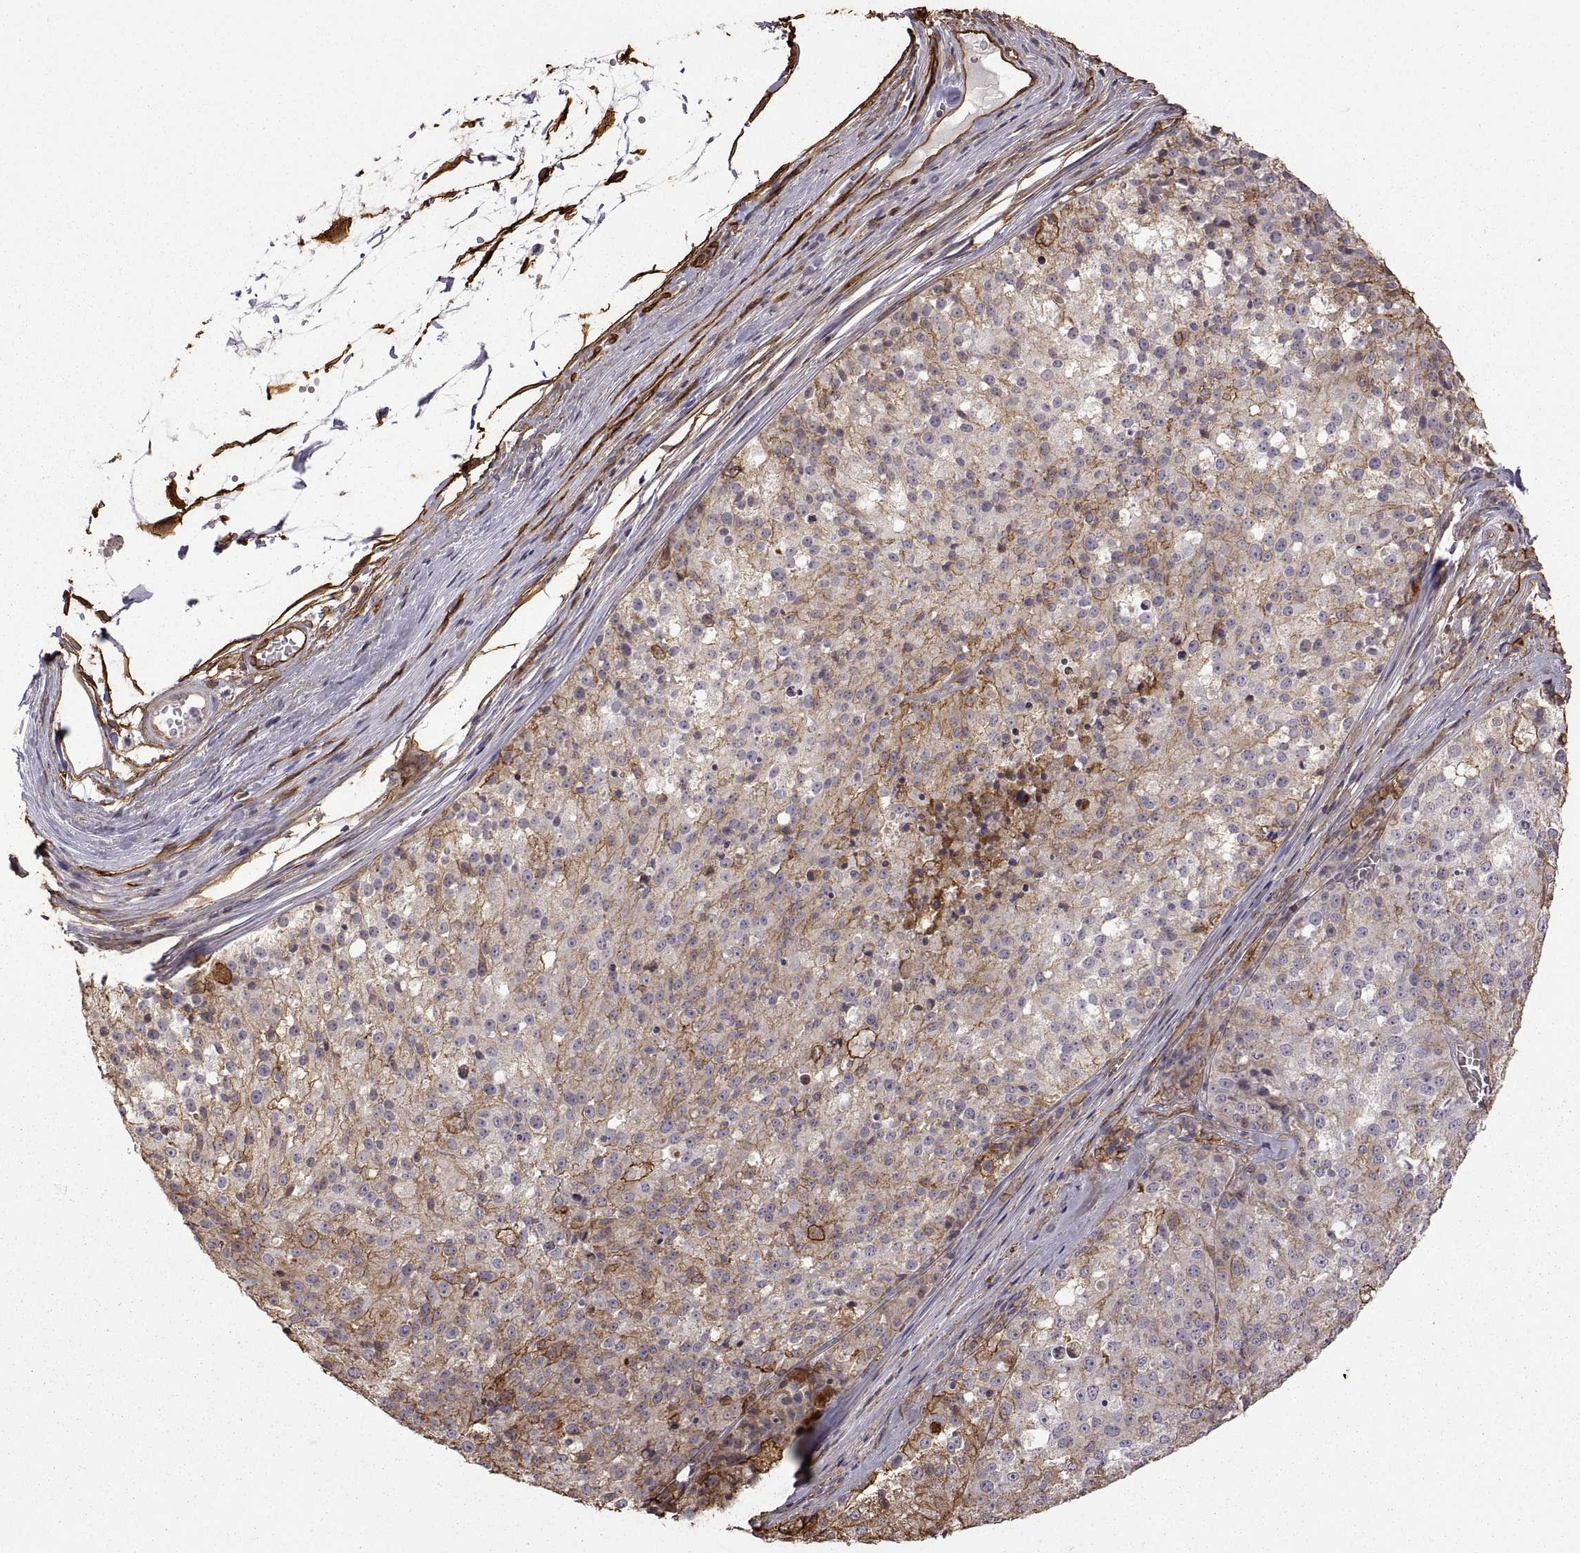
{"staining": {"intensity": "weak", "quantity": ">75%", "location": "cytoplasmic/membranous"}, "tissue": "melanoma", "cell_type": "Tumor cells", "image_type": "cancer", "snomed": [{"axis": "morphology", "description": "Malignant melanoma, Metastatic site"}, {"axis": "topography", "description": "Lymph node"}], "caption": "Tumor cells show weak cytoplasmic/membranous expression in approximately >75% of cells in malignant melanoma (metastatic site).", "gene": "S100A10", "patient": {"sex": "female", "age": 64}}